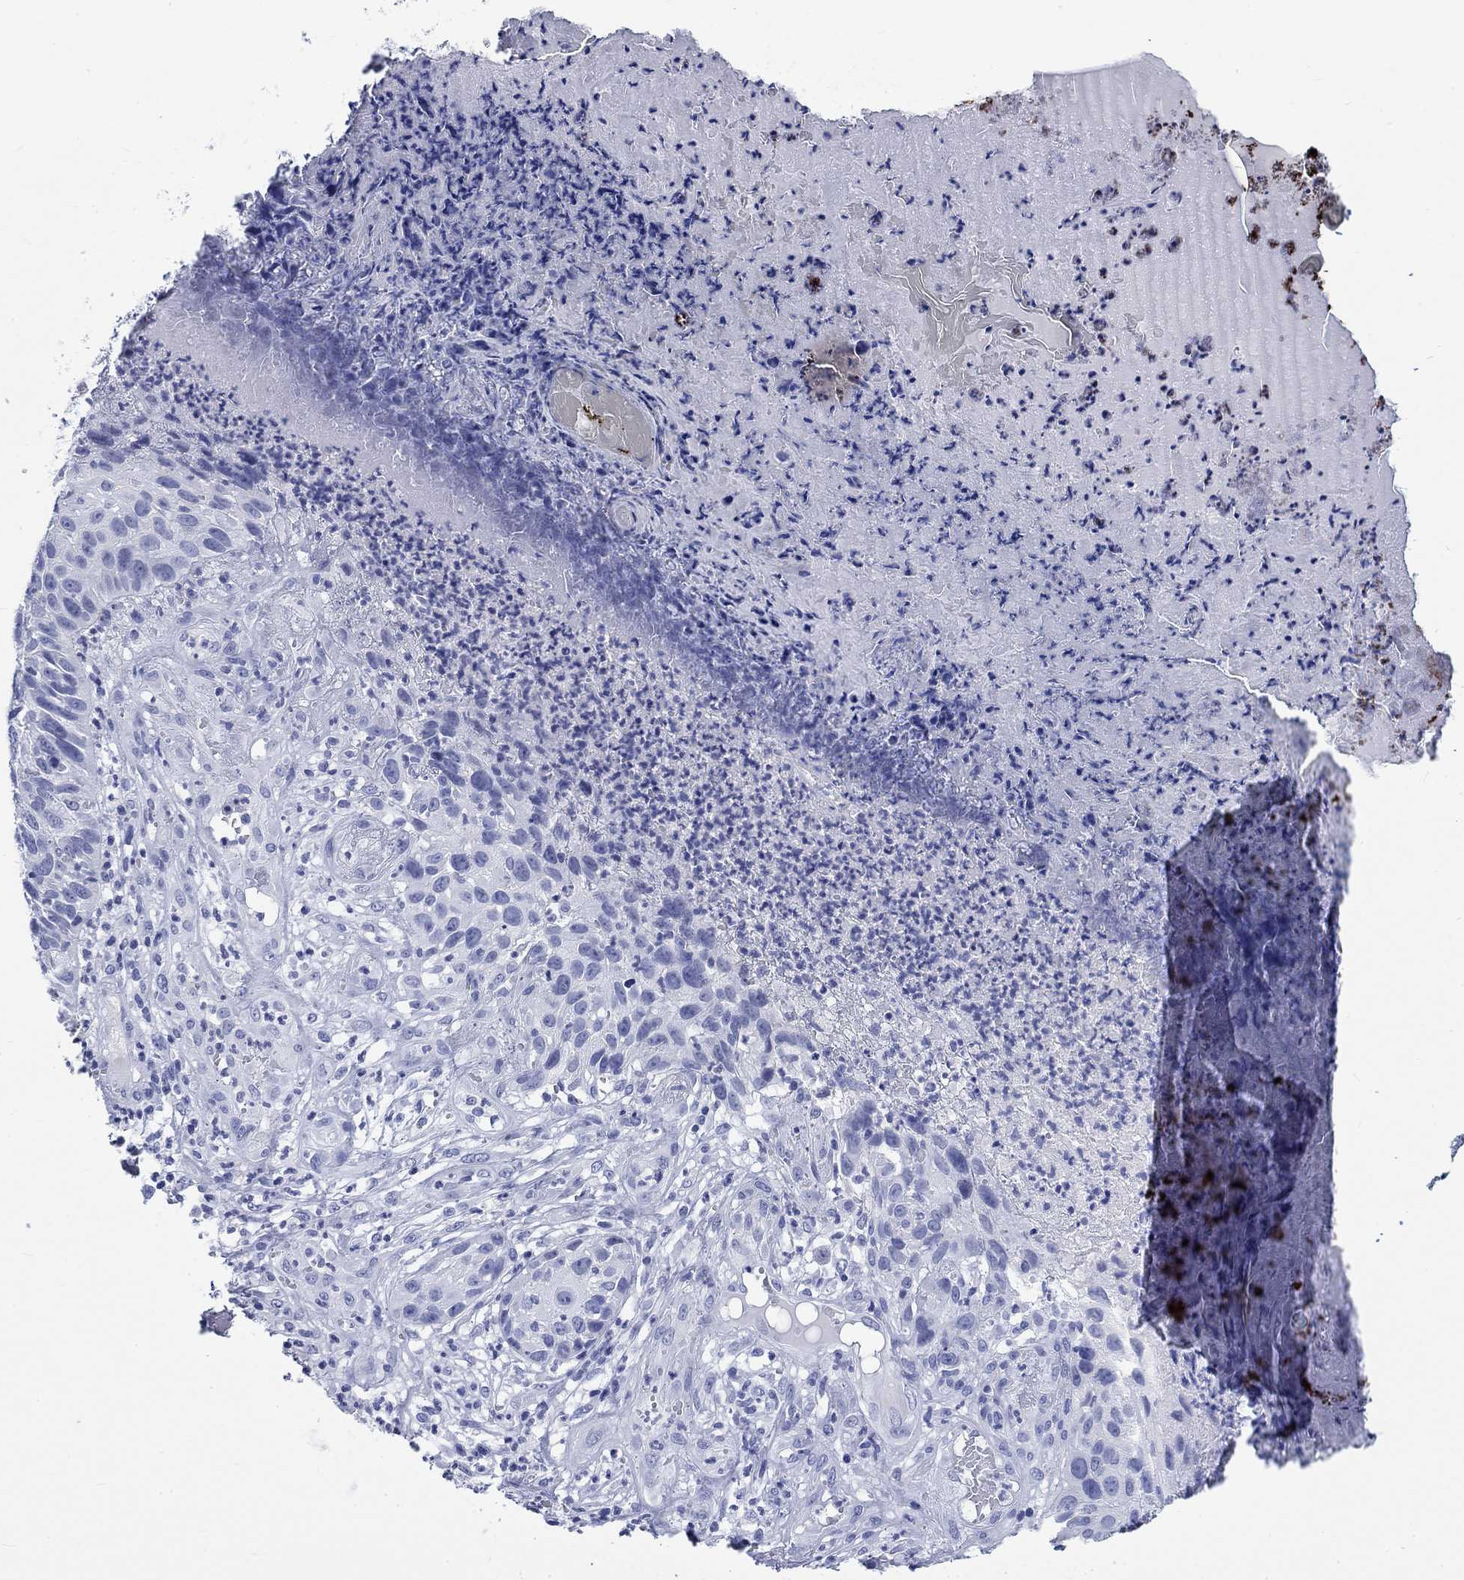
{"staining": {"intensity": "negative", "quantity": "none", "location": "none"}, "tissue": "skin cancer", "cell_type": "Tumor cells", "image_type": "cancer", "snomed": [{"axis": "morphology", "description": "Squamous cell carcinoma, NOS"}, {"axis": "topography", "description": "Skin"}], "caption": "Tumor cells show no significant protein expression in skin squamous cell carcinoma.", "gene": "KRT76", "patient": {"sex": "male", "age": 92}}